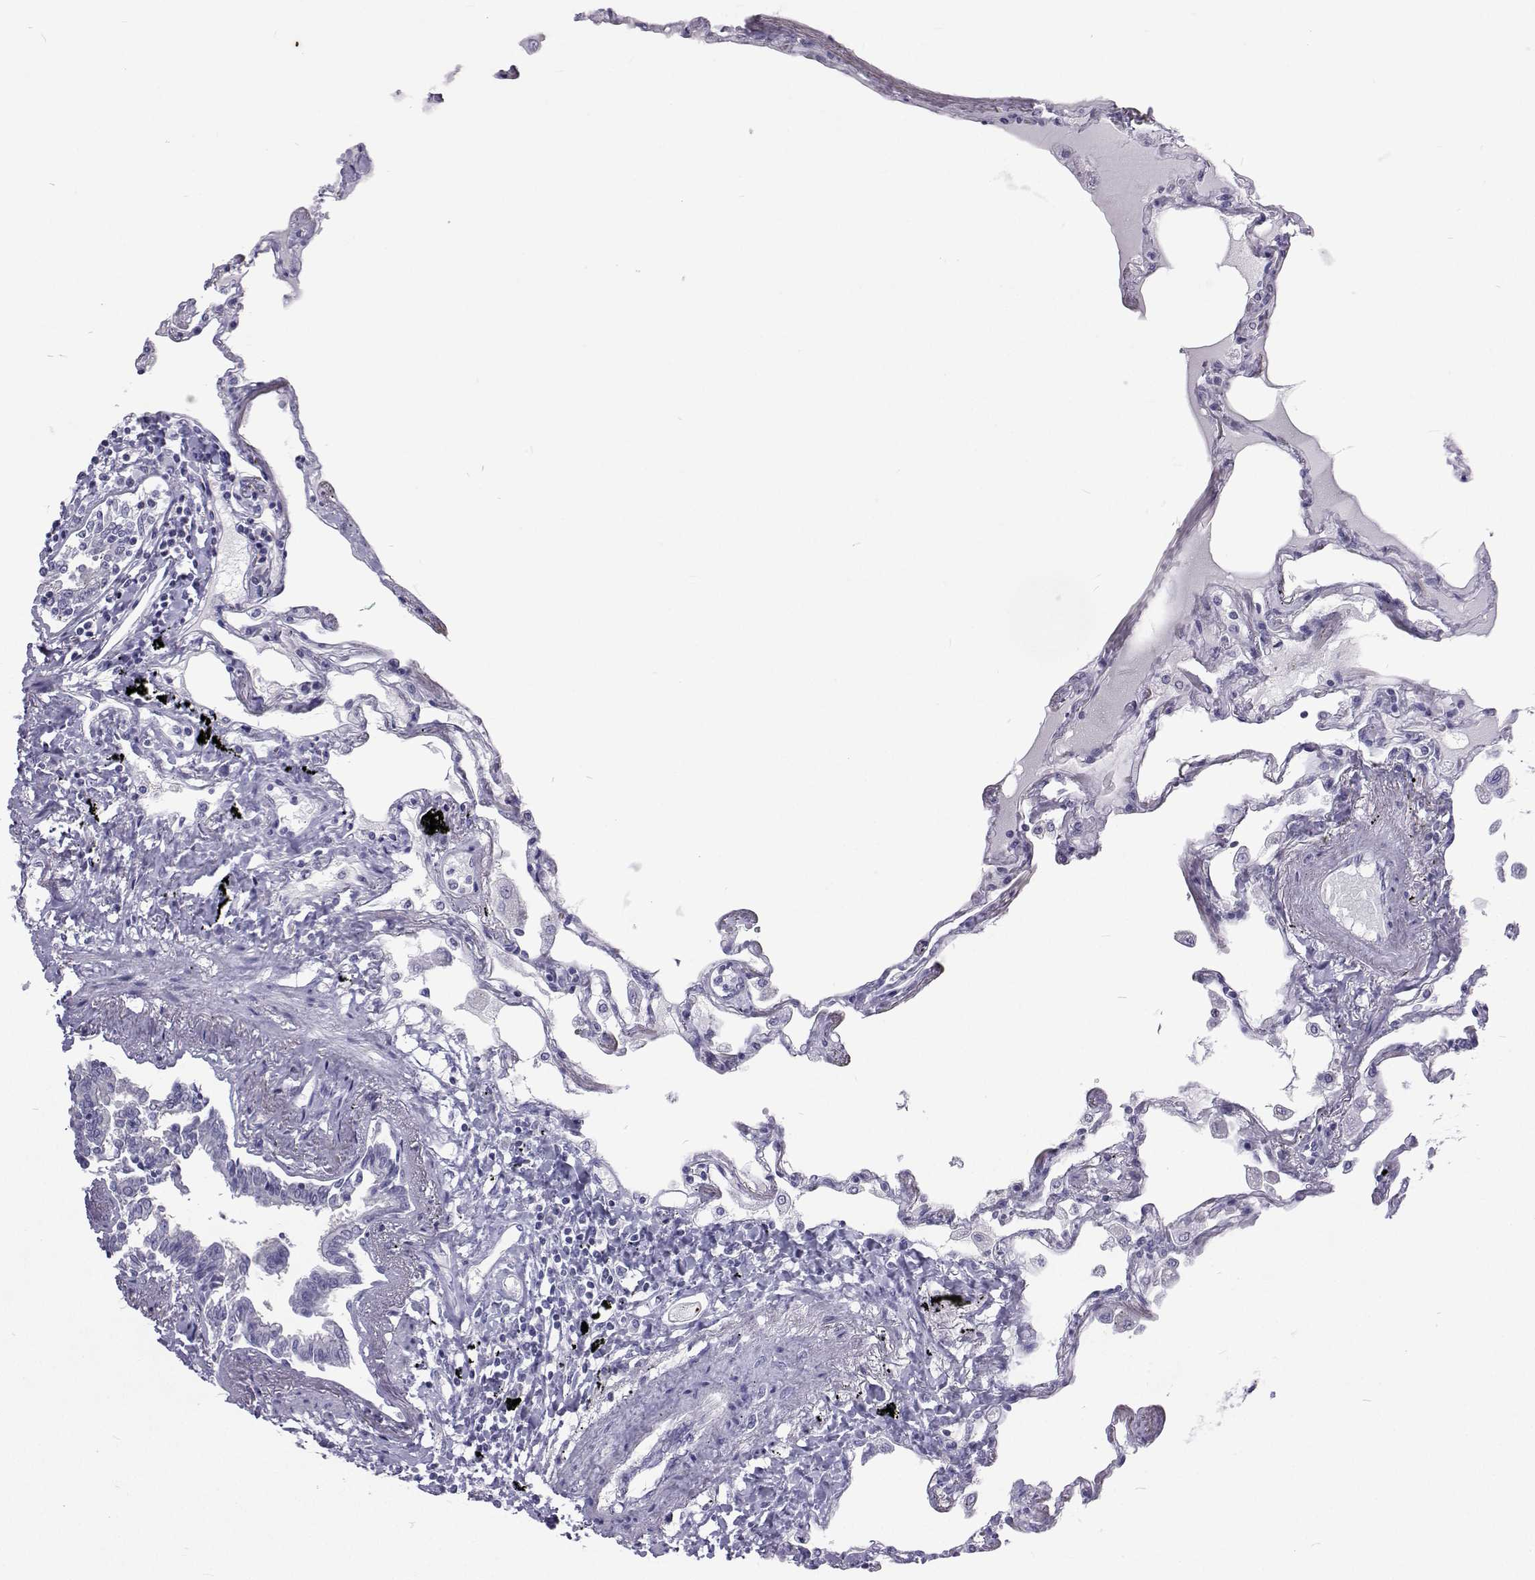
{"staining": {"intensity": "negative", "quantity": "none", "location": "none"}, "tissue": "lung", "cell_type": "Alveolar cells", "image_type": "normal", "snomed": [{"axis": "morphology", "description": "Normal tissue, NOS"}, {"axis": "morphology", "description": "Adenocarcinoma, NOS"}, {"axis": "topography", "description": "Cartilage tissue"}, {"axis": "topography", "description": "Lung"}], "caption": "The image demonstrates no significant expression in alveolar cells of lung.", "gene": "GALM", "patient": {"sex": "female", "age": 67}}